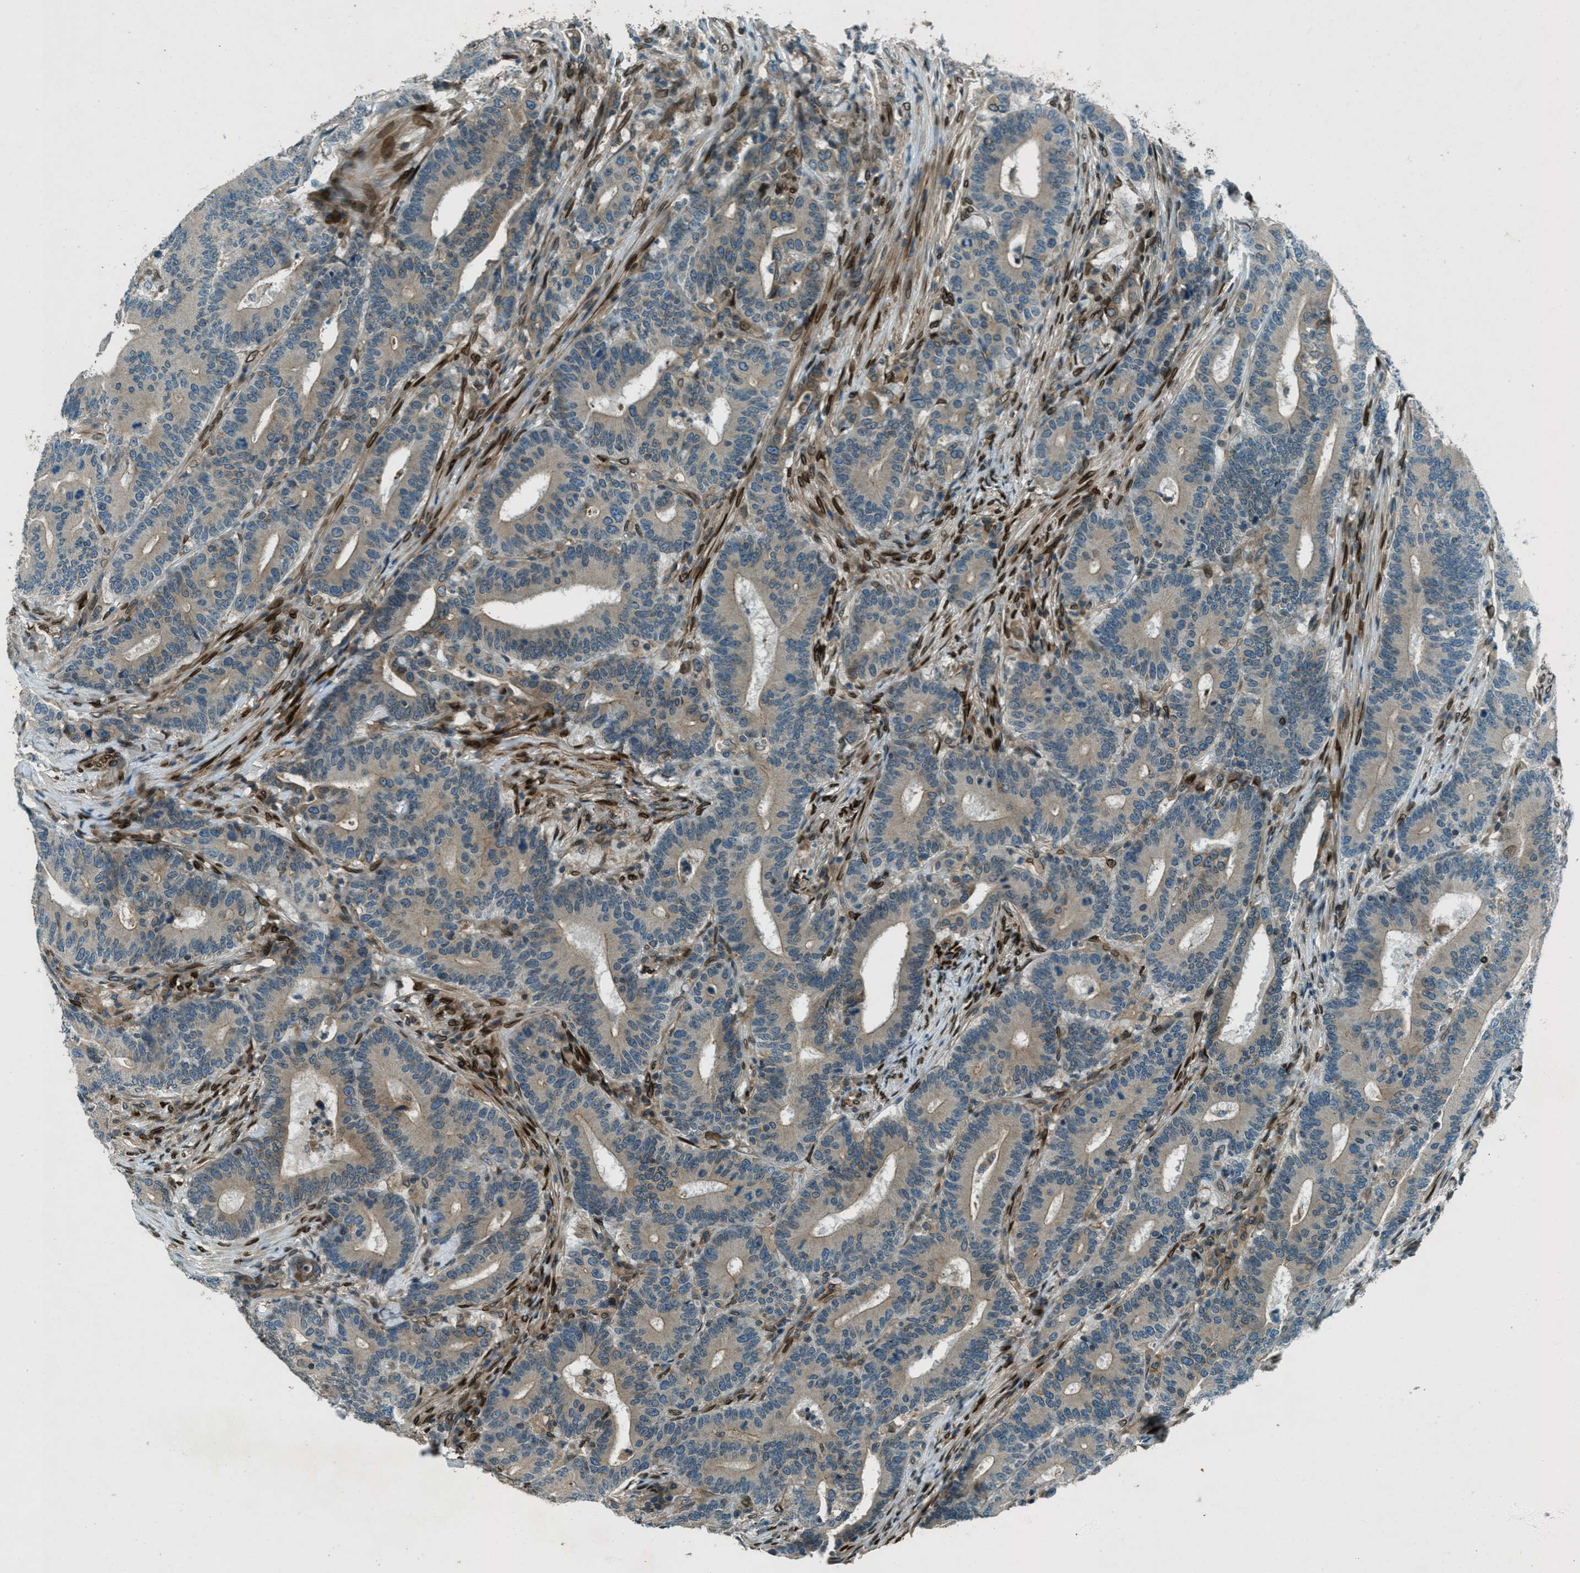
{"staining": {"intensity": "weak", "quantity": "25%-75%", "location": "cytoplasmic/membranous"}, "tissue": "colorectal cancer", "cell_type": "Tumor cells", "image_type": "cancer", "snomed": [{"axis": "morphology", "description": "Adenocarcinoma, NOS"}, {"axis": "topography", "description": "Colon"}], "caption": "The image displays staining of colorectal cancer (adenocarcinoma), revealing weak cytoplasmic/membranous protein staining (brown color) within tumor cells.", "gene": "LEMD2", "patient": {"sex": "female", "age": 66}}